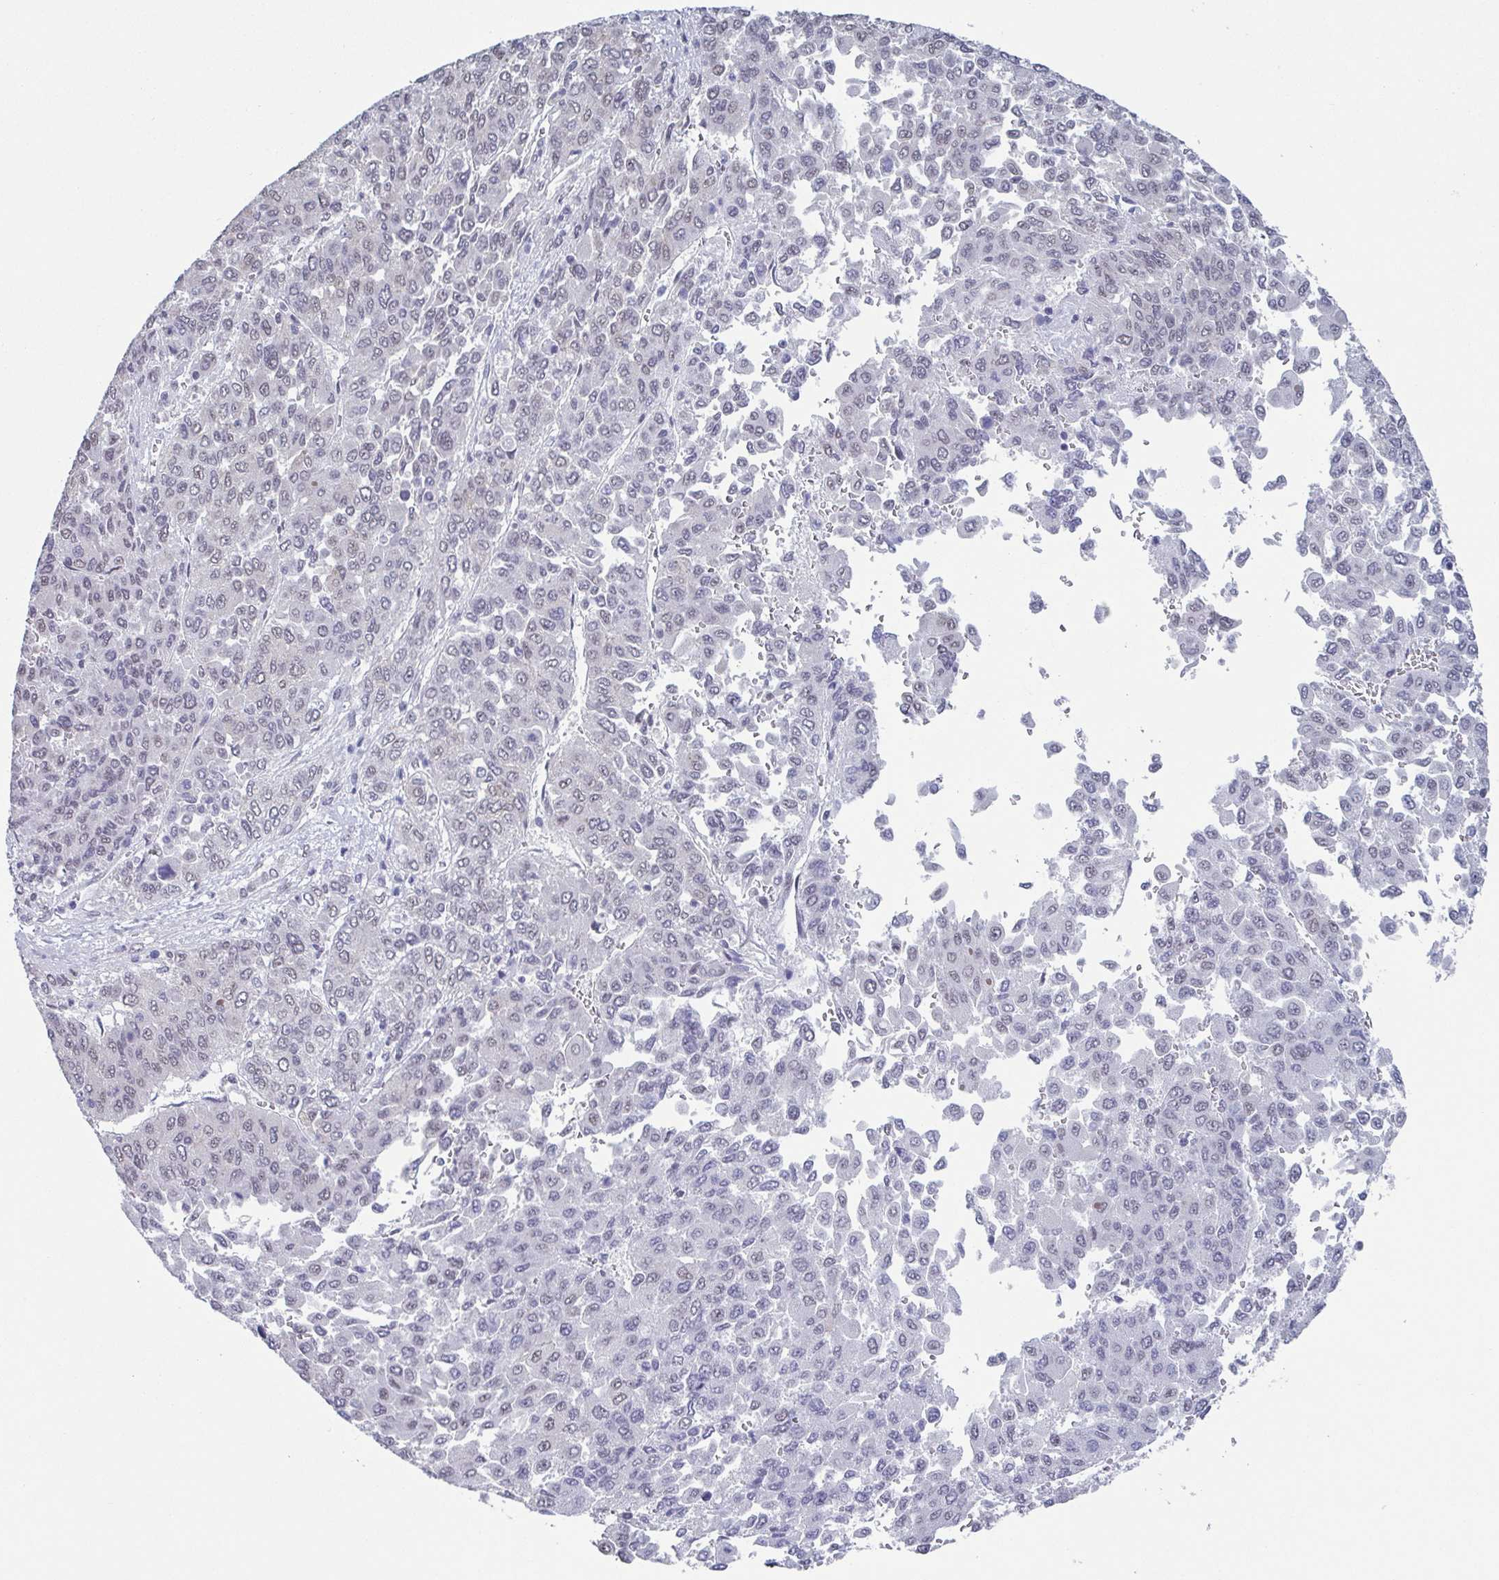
{"staining": {"intensity": "negative", "quantity": "none", "location": "none"}, "tissue": "liver cancer", "cell_type": "Tumor cells", "image_type": "cancer", "snomed": [{"axis": "morphology", "description": "Carcinoma, Hepatocellular, NOS"}, {"axis": "topography", "description": "Liver"}], "caption": "High power microscopy photomicrograph of an immunohistochemistry (IHC) micrograph of liver cancer, revealing no significant staining in tumor cells. Nuclei are stained in blue.", "gene": "TMEM92", "patient": {"sex": "female", "age": 41}}